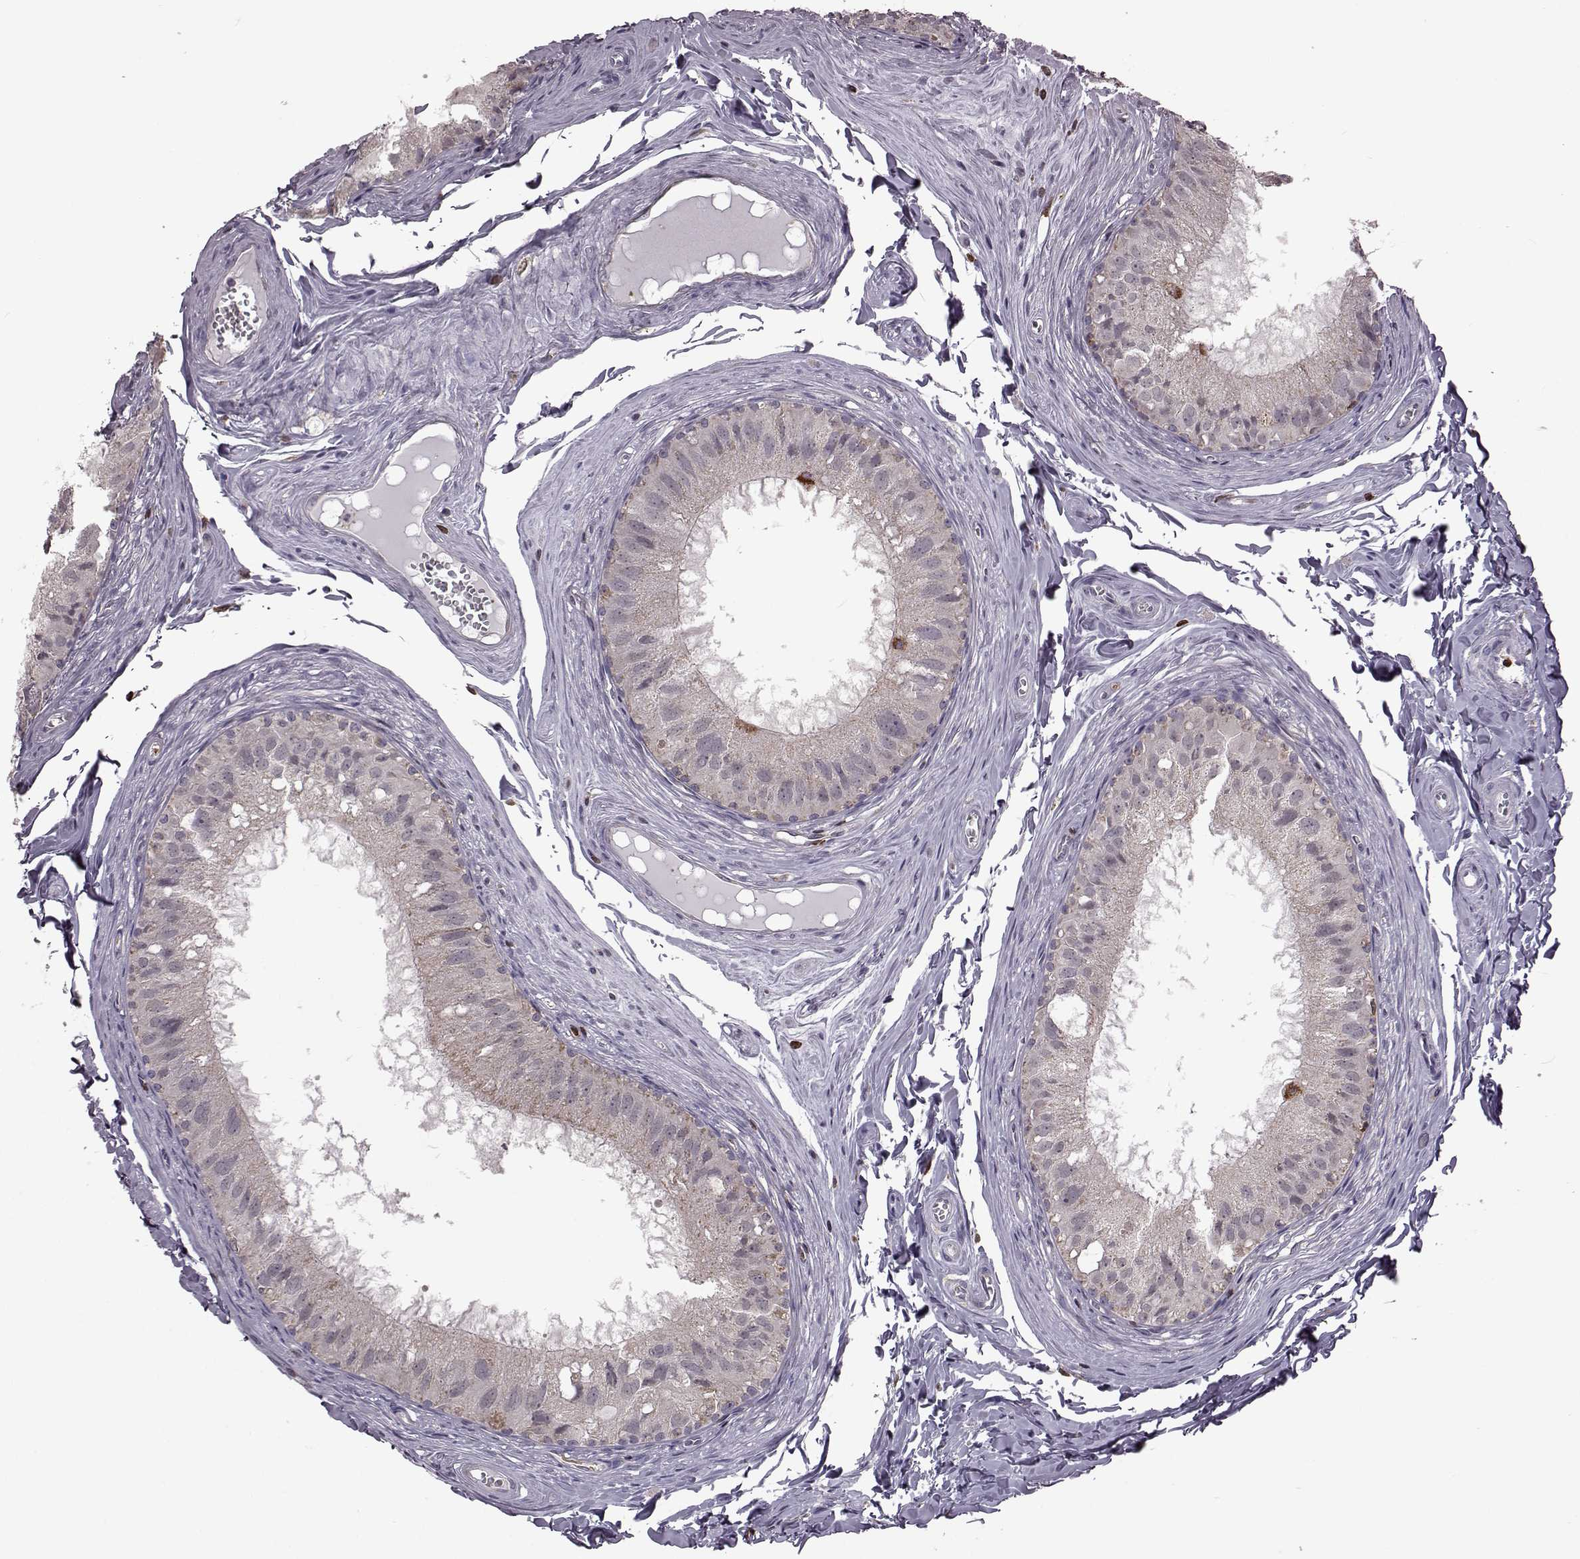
{"staining": {"intensity": "negative", "quantity": "none", "location": "none"}, "tissue": "epididymis", "cell_type": "Glandular cells", "image_type": "normal", "snomed": [{"axis": "morphology", "description": "Normal tissue, NOS"}, {"axis": "topography", "description": "Epididymis"}], "caption": "Histopathology image shows no significant protein positivity in glandular cells of normal epididymis.", "gene": "DOK2", "patient": {"sex": "male", "age": 45}}